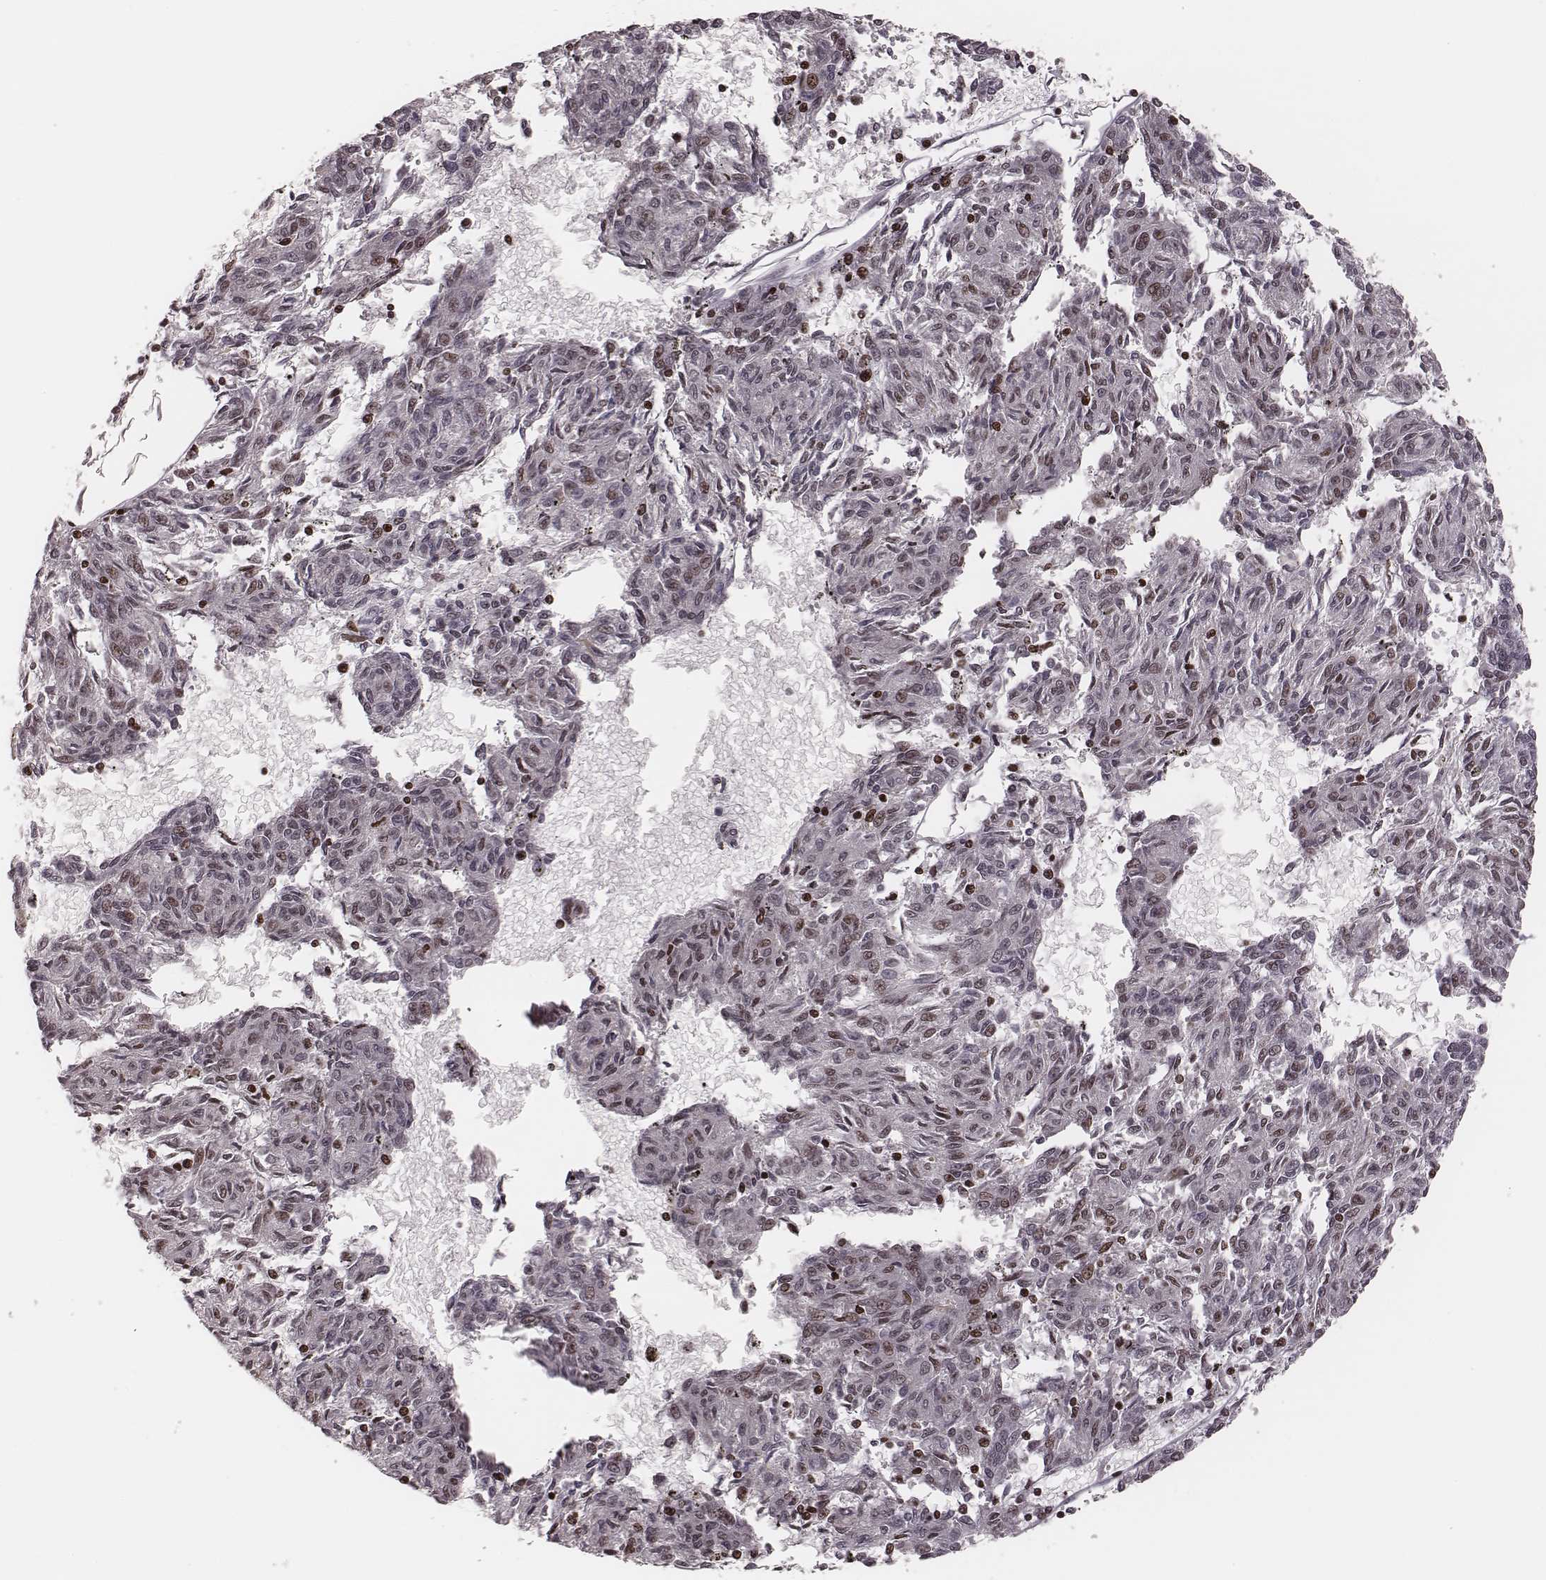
{"staining": {"intensity": "weak", "quantity": "<25%", "location": "nuclear"}, "tissue": "melanoma", "cell_type": "Tumor cells", "image_type": "cancer", "snomed": [{"axis": "morphology", "description": "Malignant melanoma, NOS"}, {"axis": "topography", "description": "Skin"}], "caption": "An image of human melanoma is negative for staining in tumor cells.", "gene": "VRK3", "patient": {"sex": "female", "age": 72}}